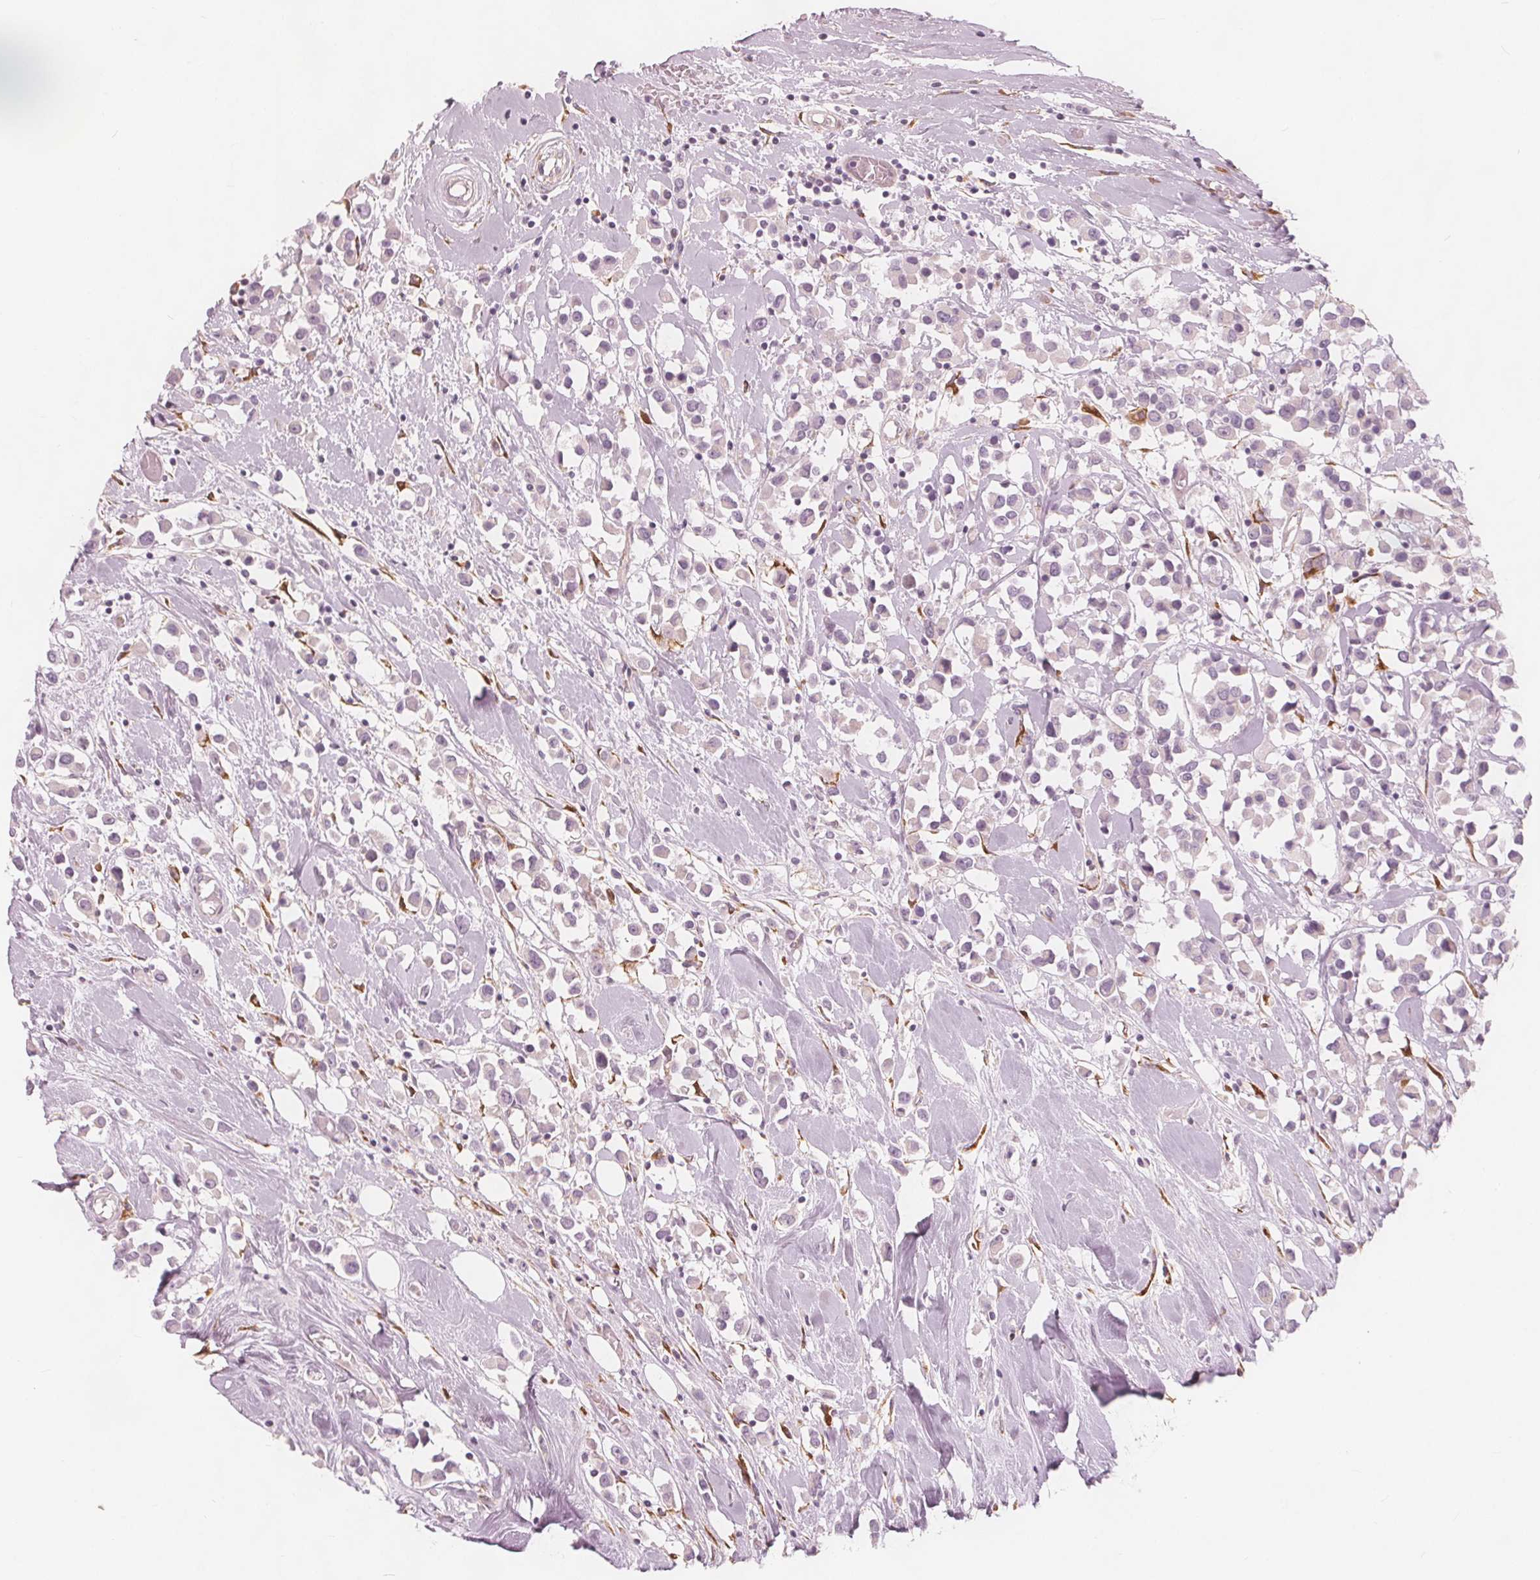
{"staining": {"intensity": "negative", "quantity": "none", "location": "none"}, "tissue": "breast cancer", "cell_type": "Tumor cells", "image_type": "cancer", "snomed": [{"axis": "morphology", "description": "Duct carcinoma"}, {"axis": "topography", "description": "Breast"}], "caption": "This image is of breast cancer stained with immunohistochemistry to label a protein in brown with the nuclei are counter-stained blue. There is no positivity in tumor cells.", "gene": "BRSK1", "patient": {"sex": "female", "age": 61}}